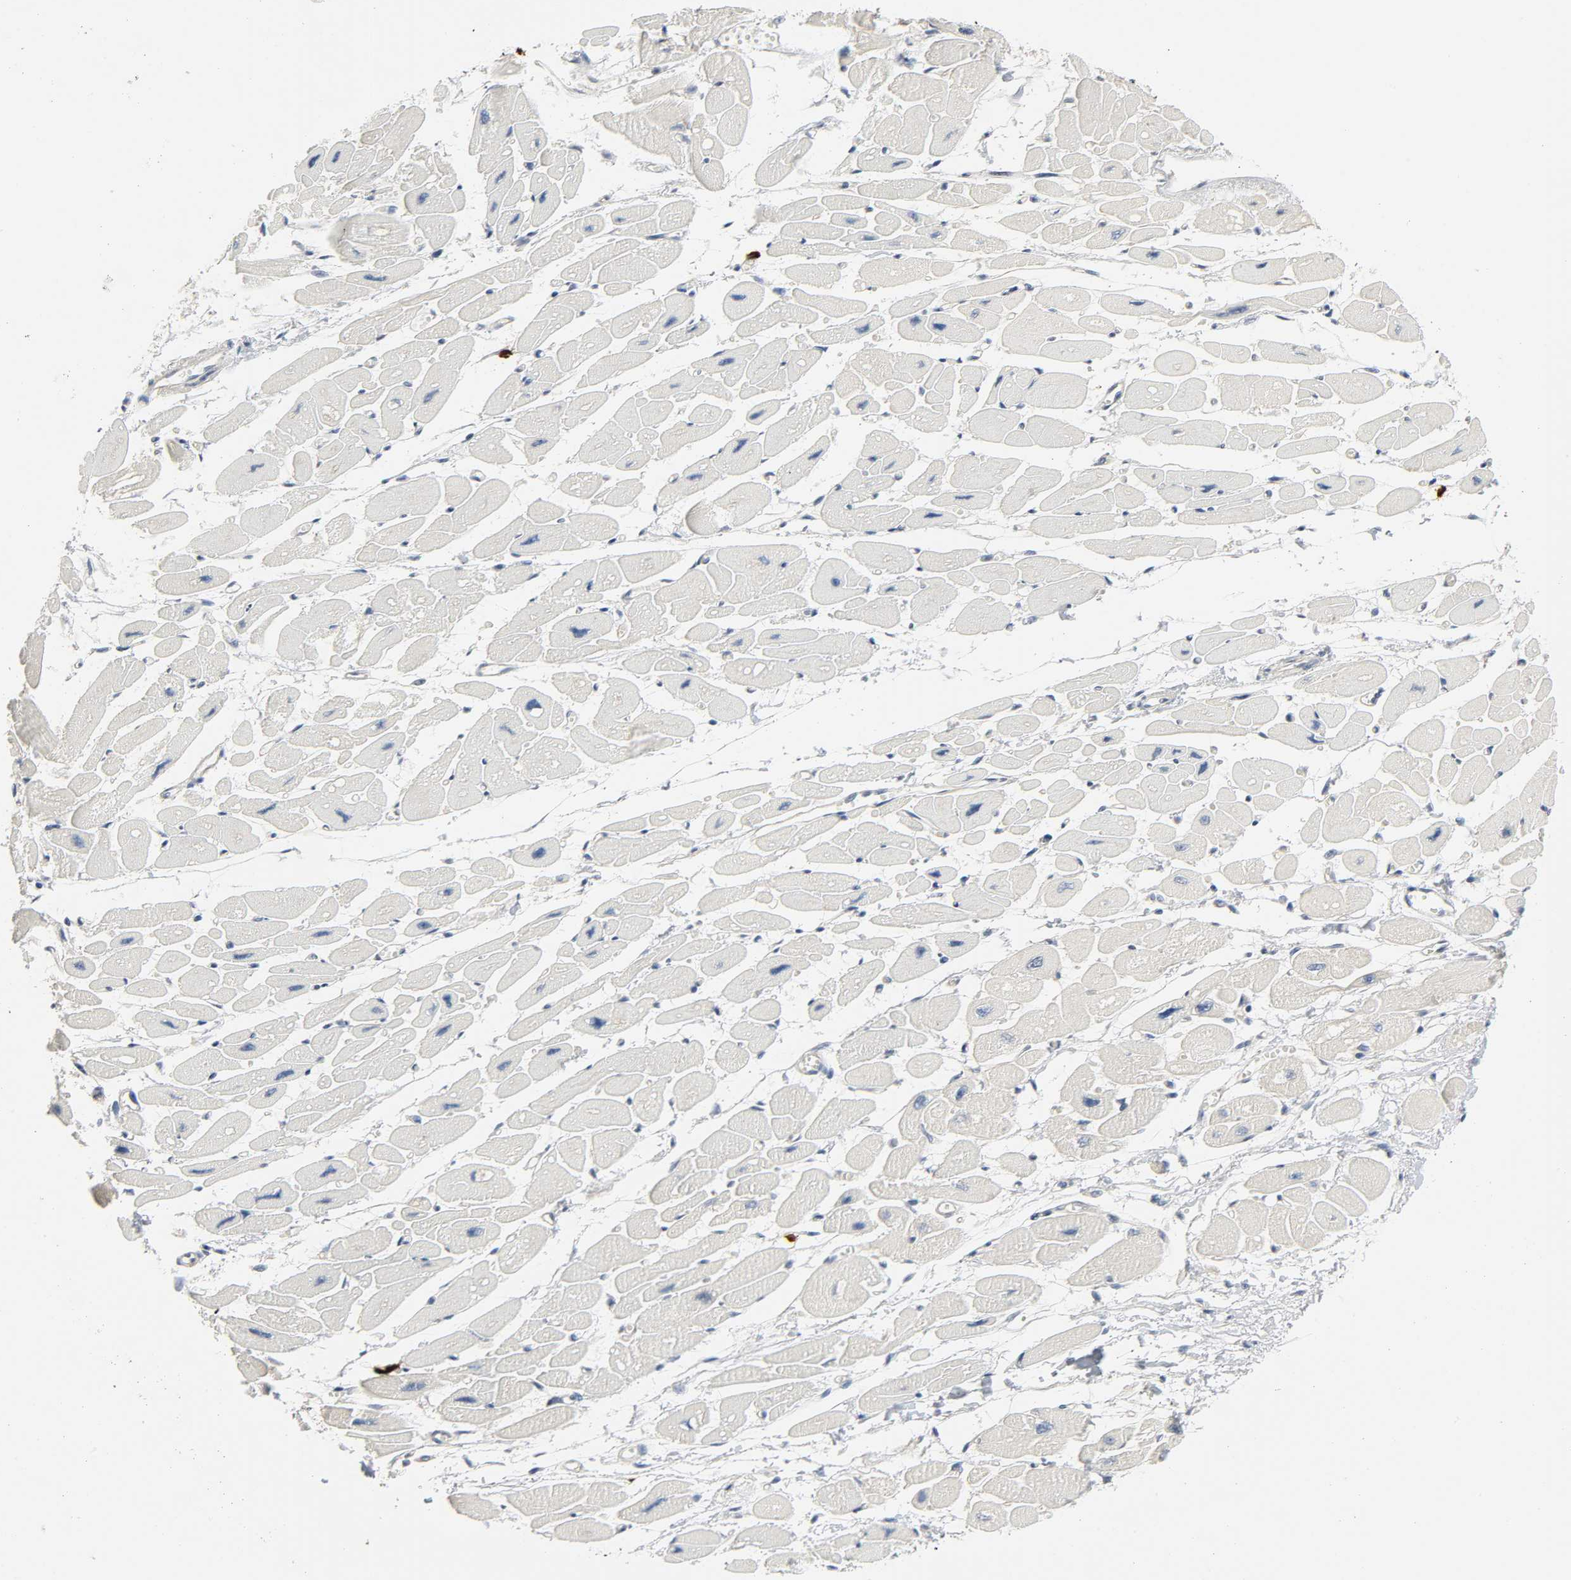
{"staining": {"intensity": "negative", "quantity": "none", "location": "none"}, "tissue": "heart muscle", "cell_type": "Cardiomyocytes", "image_type": "normal", "snomed": [{"axis": "morphology", "description": "Normal tissue, NOS"}, {"axis": "topography", "description": "Heart"}], "caption": "Immunohistochemistry (IHC) micrograph of unremarkable heart muscle stained for a protein (brown), which demonstrates no expression in cardiomyocytes.", "gene": "LIMCH1", "patient": {"sex": "female", "age": 54}}